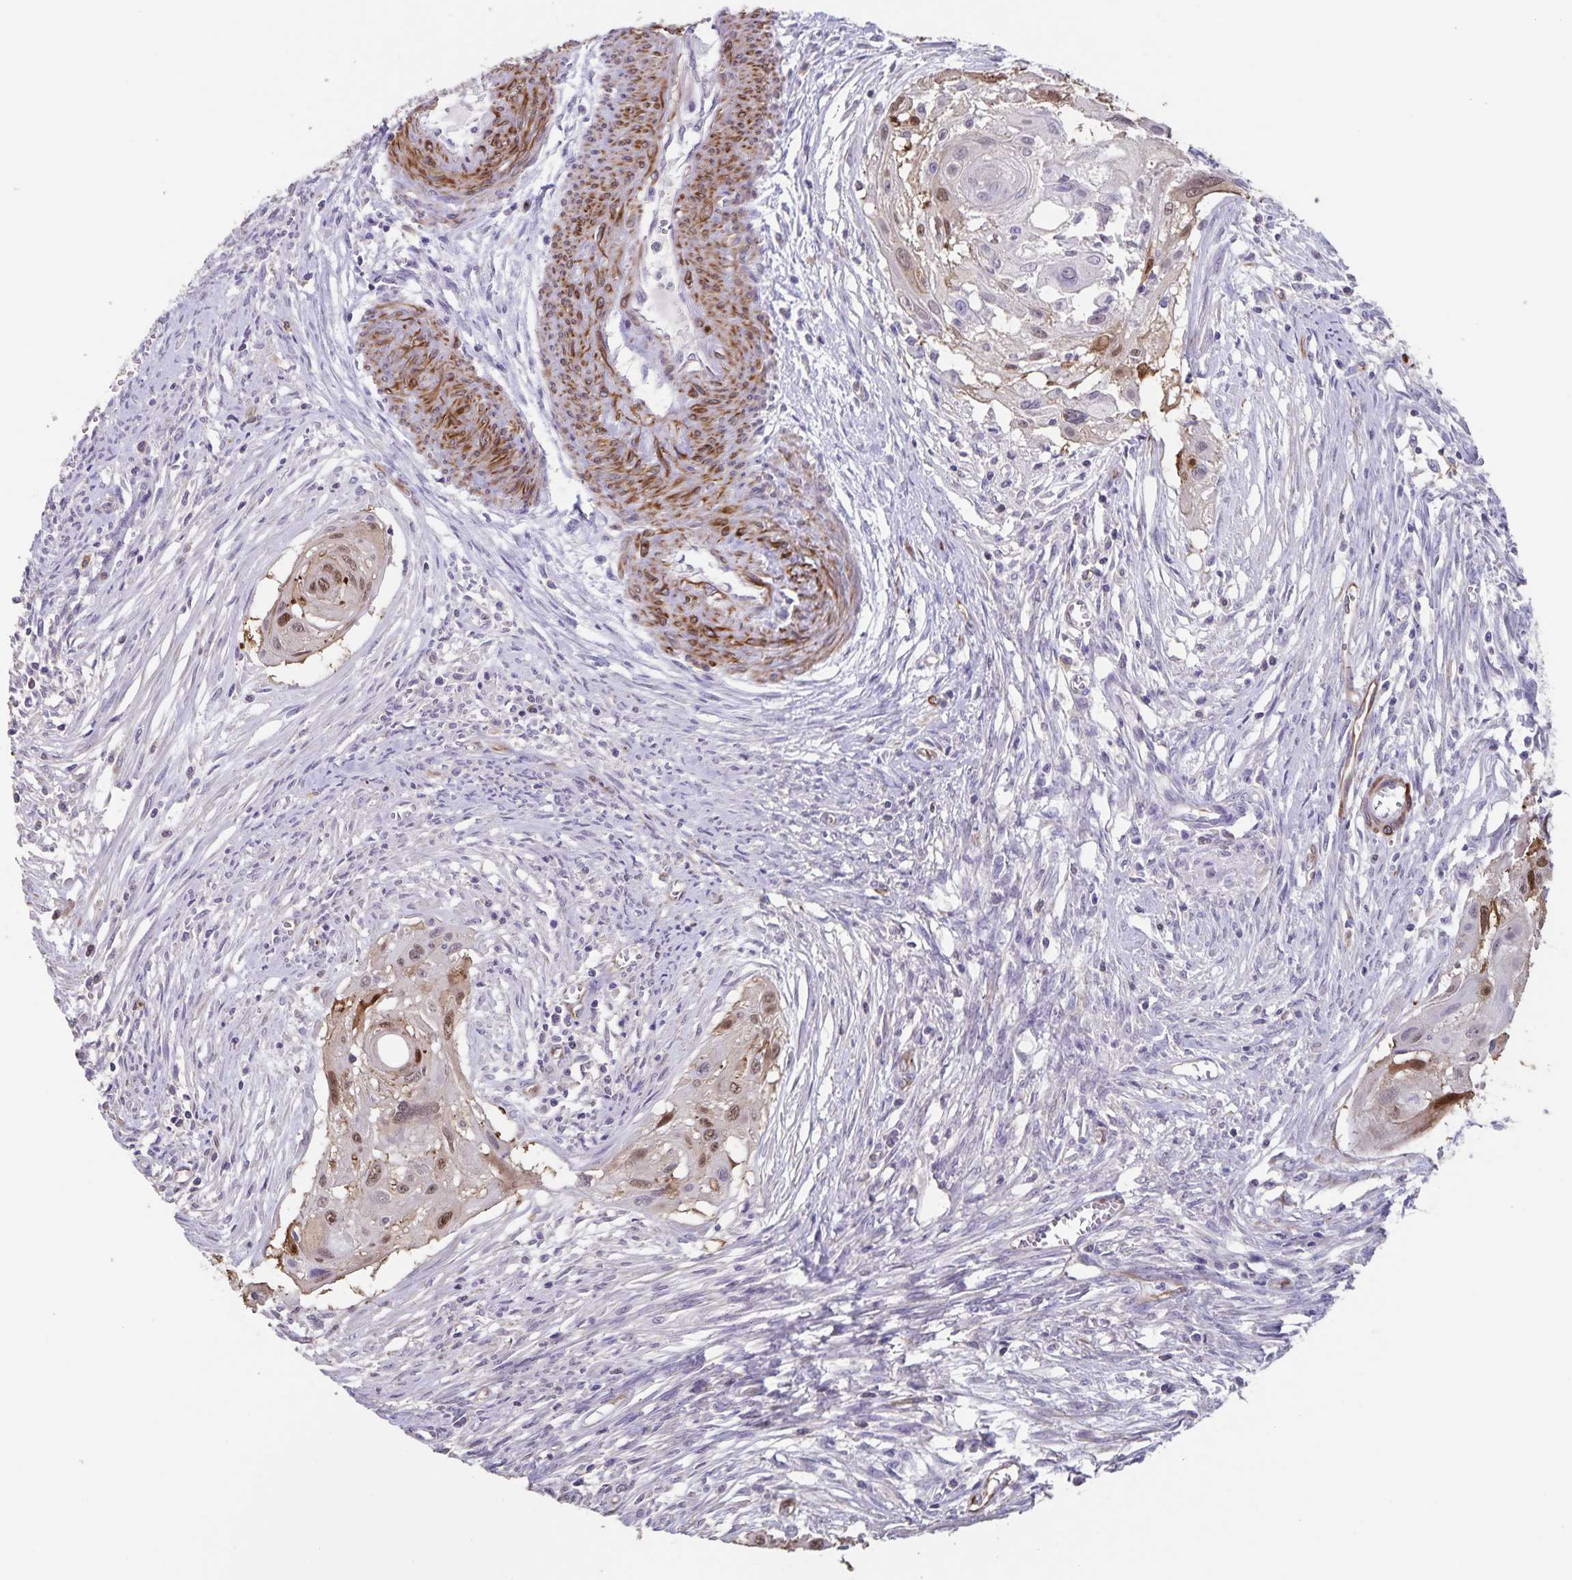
{"staining": {"intensity": "weak", "quantity": "25%-75%", "location": "nuclear"}, "tissue": "cervical cancer", "cell_type": "Tumor cells", "image_type": "cancer", "snomed": [{"axis": "morphology", "description": "Squamous cell carcinoma, NOS"}, {"axis": "topography", "description": "Cervix"}], "caption": "Immunohistochemistry of human squamous cell carcinoma (cervical) exhibits low levels of weak nuclear positivity in about 25%-75% of tumor cells.", "gene": "SYNM", "patient": {"sex": "female", "age": 49}}